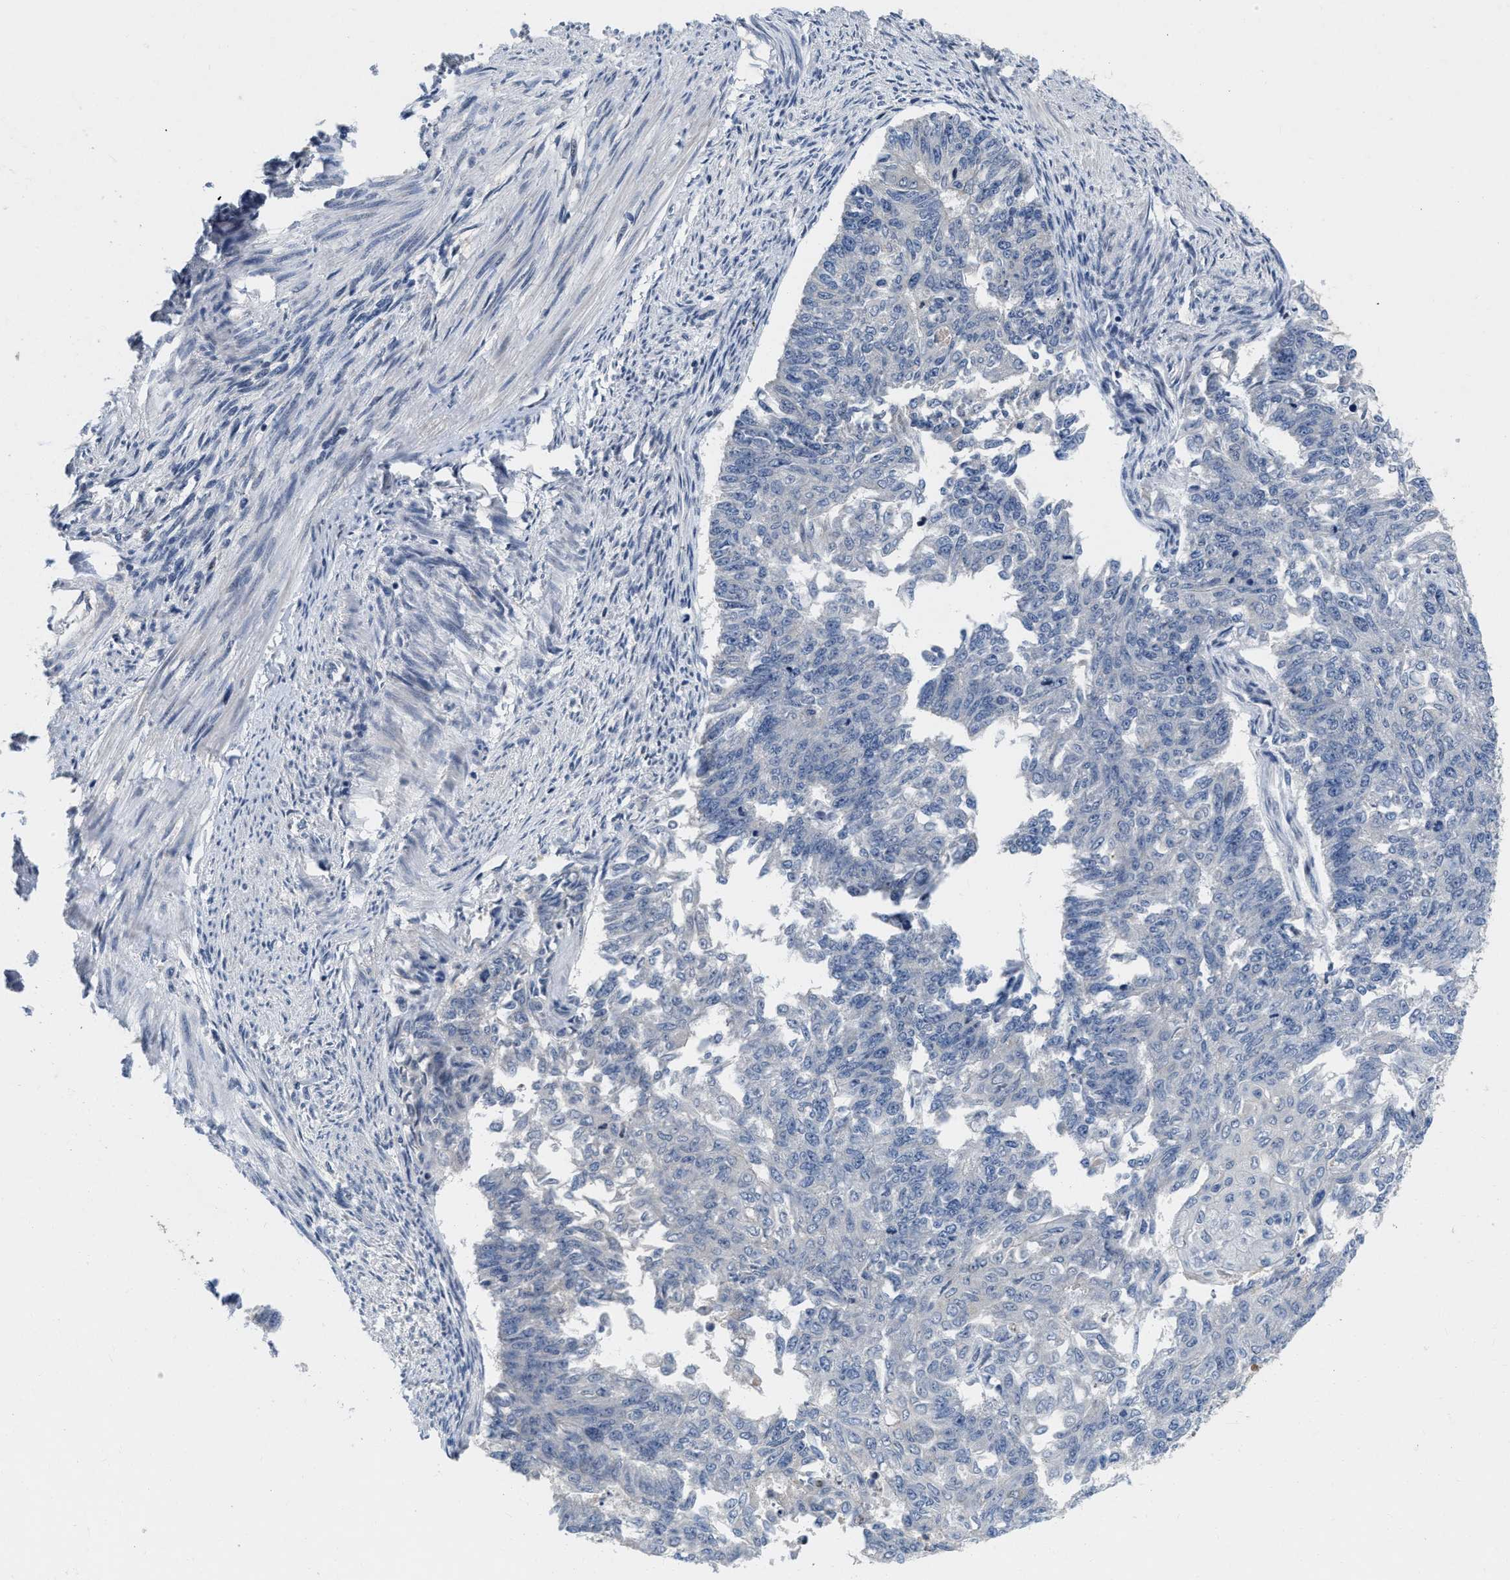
{"staining": {"intensity": "negative", "quantity": "none", "location": "none"}, "tissue": "endometrial cancer", "cell_type": "Tumor cells", "image_type": "cancer", "snomed": [{"axis": "morphology", "description": "Adenocarcinoma, NOS"}, {"axis": "topography", "description": "Endometrium"}], "caption": "The photomicrograph demonstrates no significant staining in tumor cells of adenocarcinoma (endometrial).", "gene": "VIP", "patient": {"sex": "female", "age": 32}}